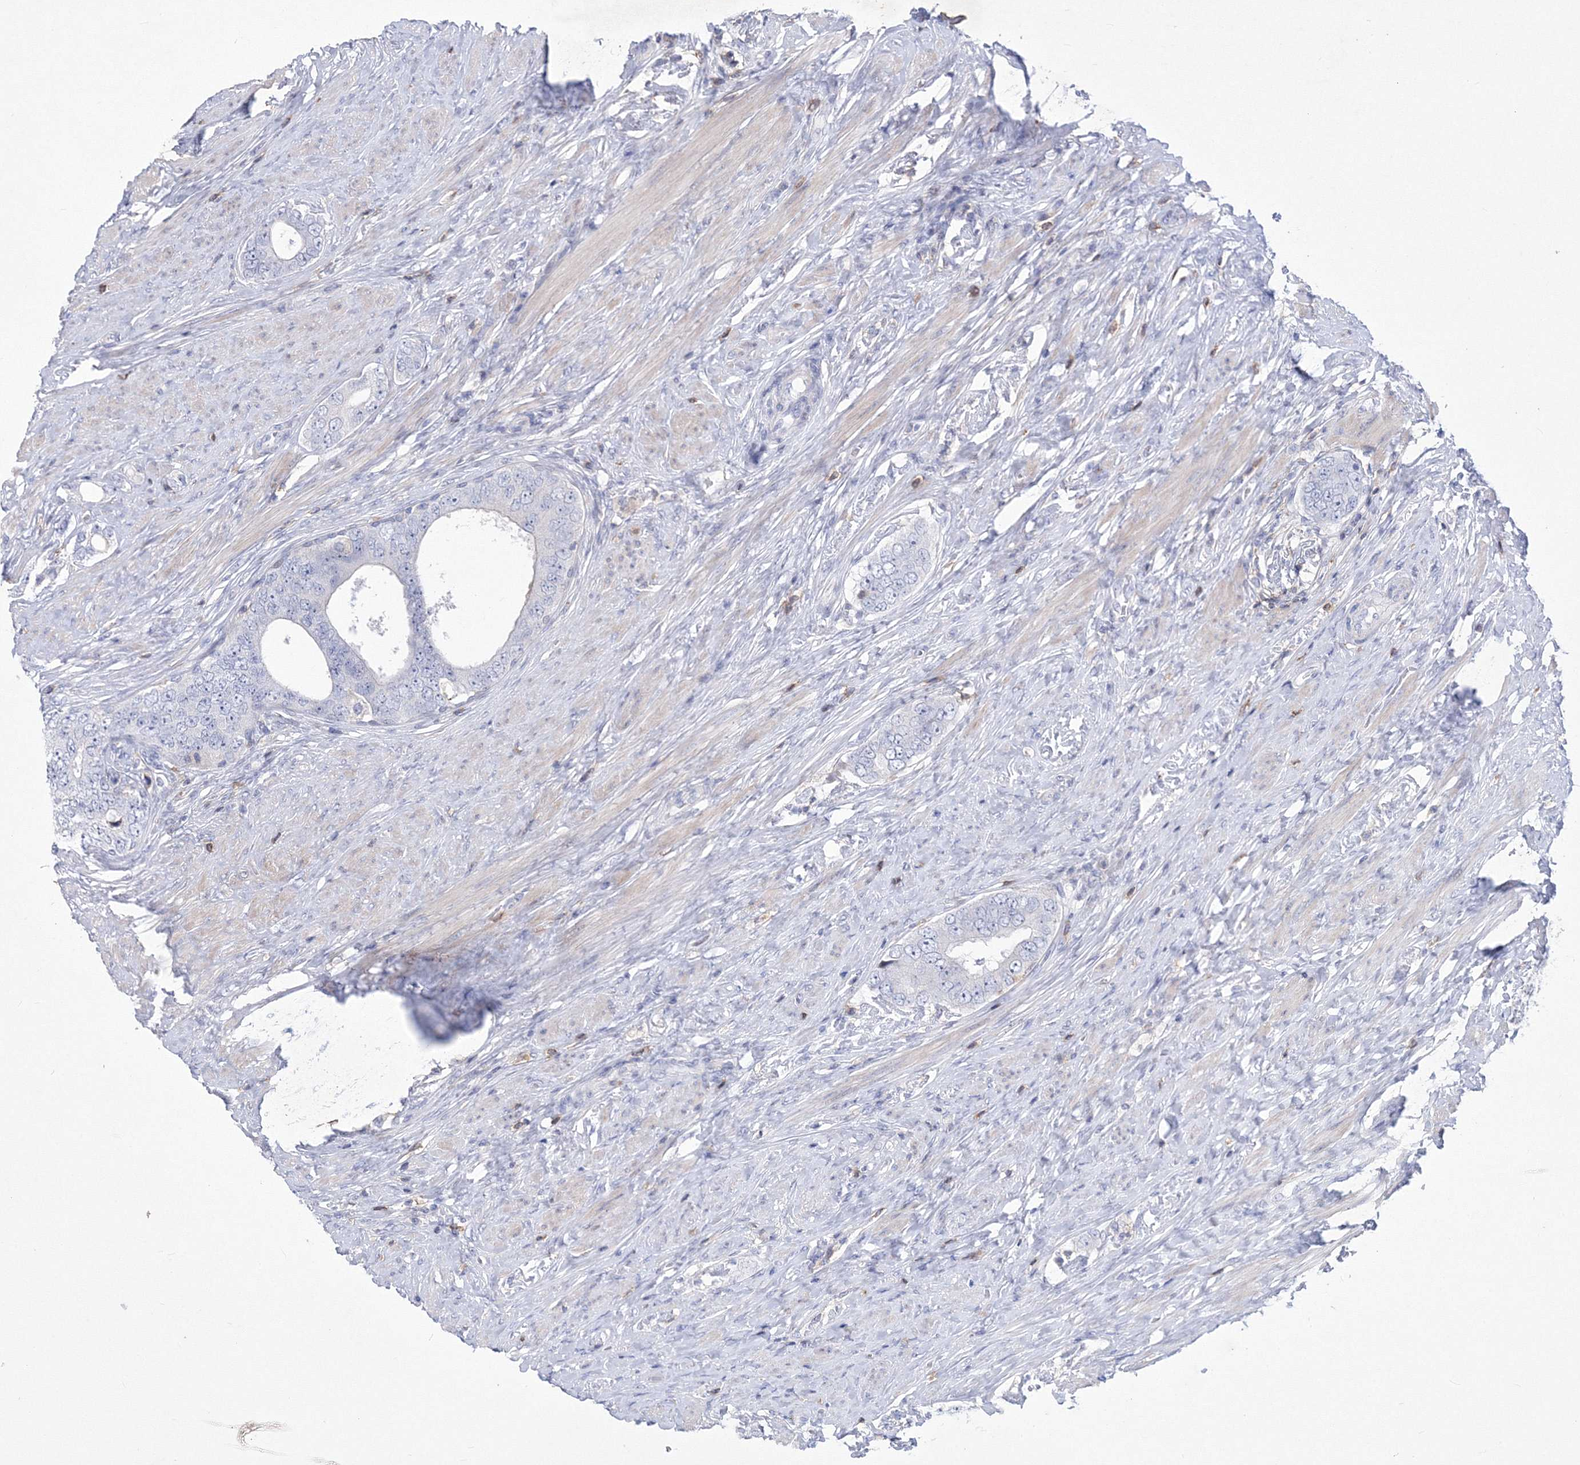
{"staining": {"intensity": "negative", "quantity": "none", "location": "none"}, "tissue": "prostate cancer", "cell_type": "Tumor cells", "image_type": "cancer", "snomed": [{"axis": "morphology", "description": "Adenocarcinoma, High grade"}, {"axis": "topography", "description": "Prostate"}], "caption": "Prostate cancer (high-grade adenocarcinoma) was stained to show a protein in brown. There is no significant expression in tumor cells.", "gene": "RNPEPL1", "patient": {"sex": "male", "age": 56}}